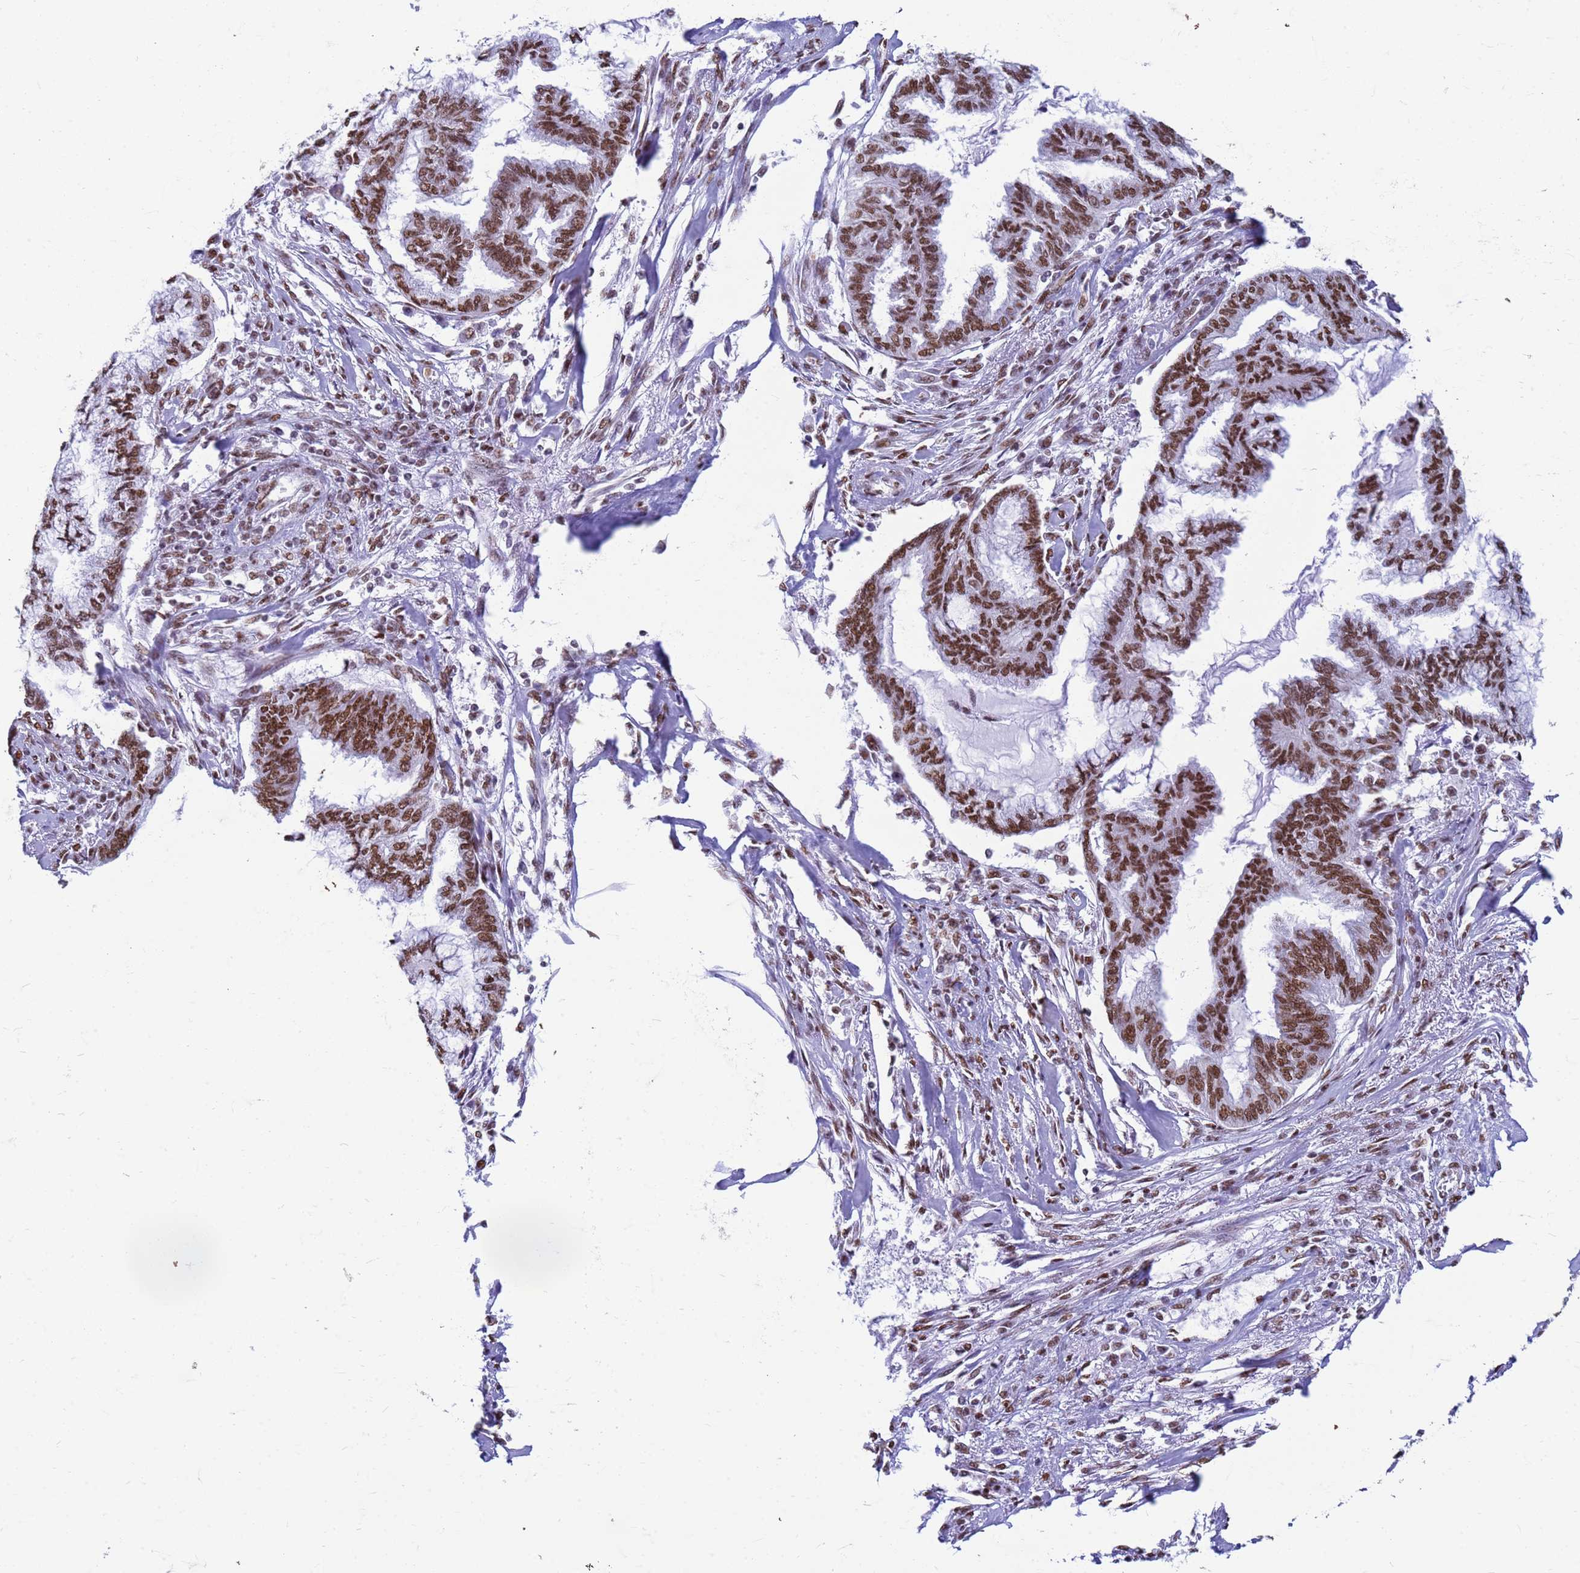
{"staining": {"intensity": "strong", "quantity": ">75%", "location": "nuclear"}, "tissue": "endometrial cancer", "cell_type": "Tumor cells", "image_type": "cancer", "snomed": [{"axis": "morphology", "description": "Adenocarcinoma, NOS"}, {"axis": "topography", "description": "Endometrium"}], "caption": "Strong nuclear staining for a protein is appreciated in about >75% of tumor cells of endometrial cancer using immunohistochemistry (IHC).", "gene": "FAM170B", "patient": {"sex": "female", "age": 86}}